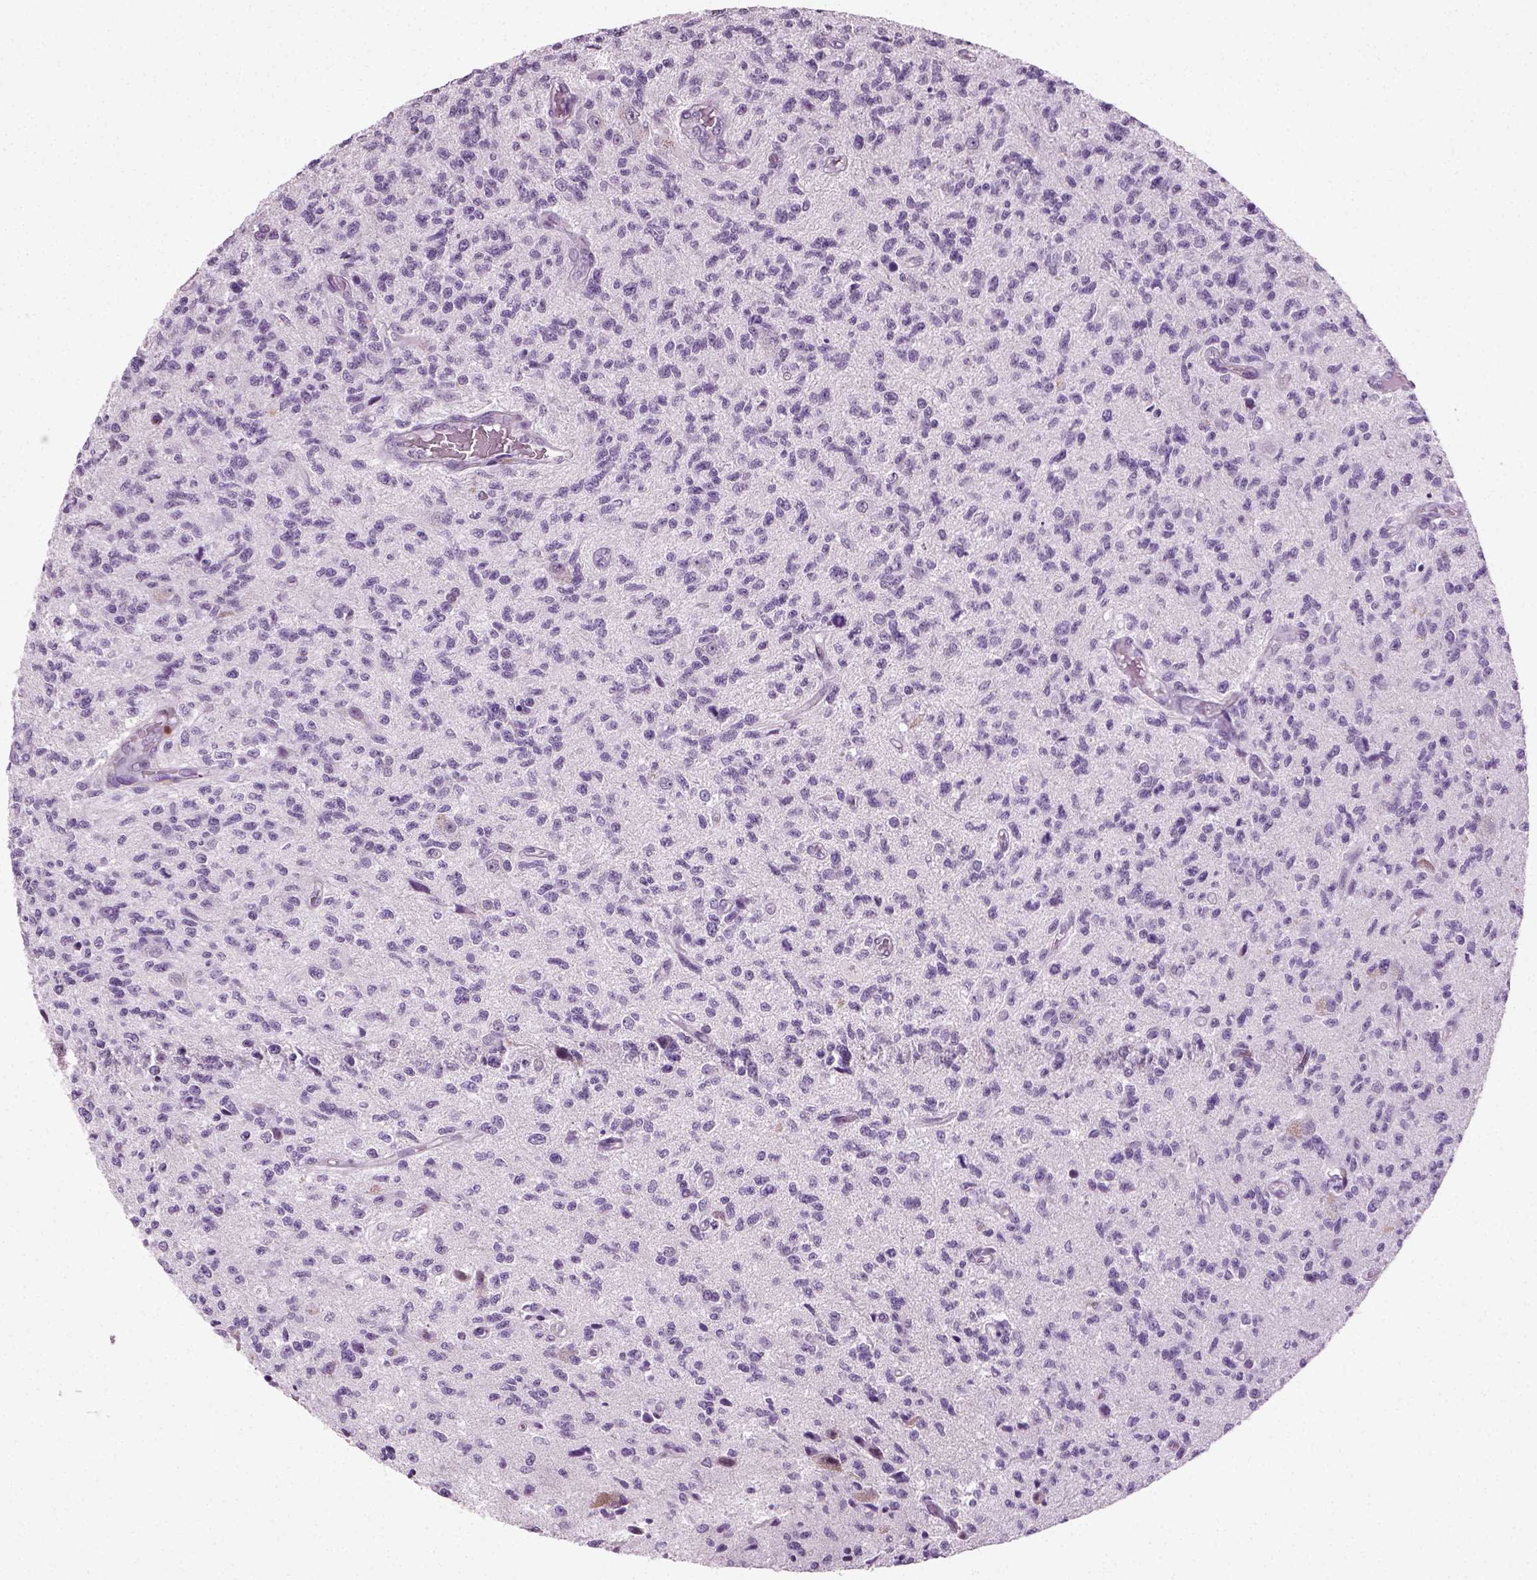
{"staining": {"intensity": "negative", "quantity": "none", "location": "none"}, "tissue": "glioma", "cell_type": "Tumor cells", "image_type": "cancer", "snomed": [{"axis": "morphology", "description": "Glioma, malignant, High grade"}, {"axis": "topography", "description": "Brain"}], "caption": "Tumor cells show no significant protein expression in glioma.", "gene": "SPATA31E1", "patient": {"sex": "male", "age": 56}}